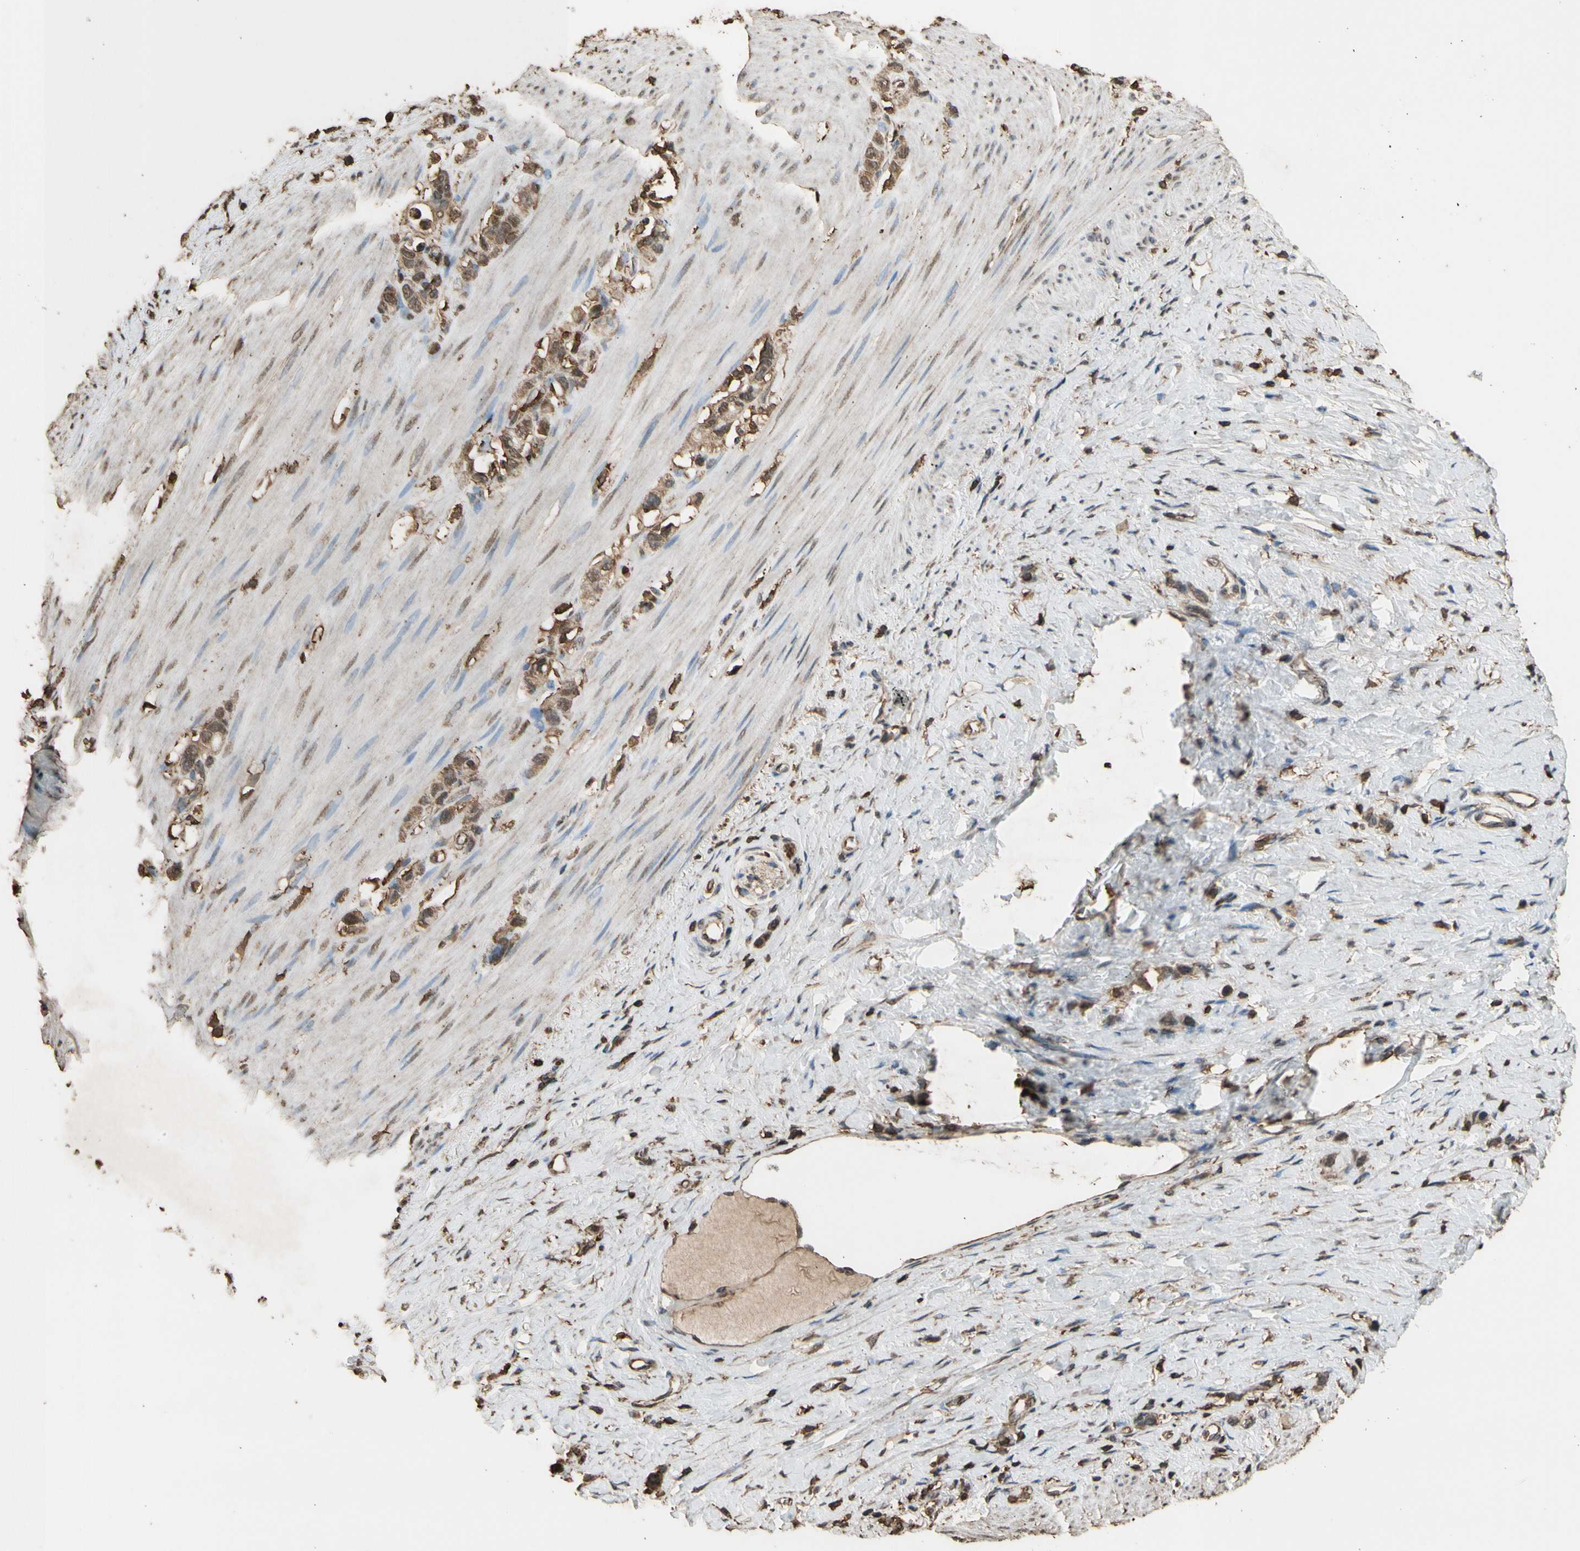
{"staining": {"intensity": "moderate", "quantity": ">75%", "location": "cytoplasmic/membranous,nuclear"}, "tissue": "stomach cancer", "cell_type": "Tumor cells", "image_type": "cancer", "snomed": [{"axis": "morphology", "description": "Normal tissue, NOS"}, {"axis": "morphology", "description": "Adenocarcinoma, NOS"}, {"axis": "morphology", "description": "Adenocarcinoma, High grade"}, {"axis": "topography", "description": "Stomach, upper"}, {"axis": "topography", "description": "Stomach"}], "caption": "Approximately >75% of tumor cells in human stomach adenocarcinoma (high-grade) reveal moderate cytoplasmic/membranous and nuclear protein staining as visualized by brown immunohistochemical staining.", "gene": "TNFSF13B", "patient": {"sex": "female", "age": 65}}